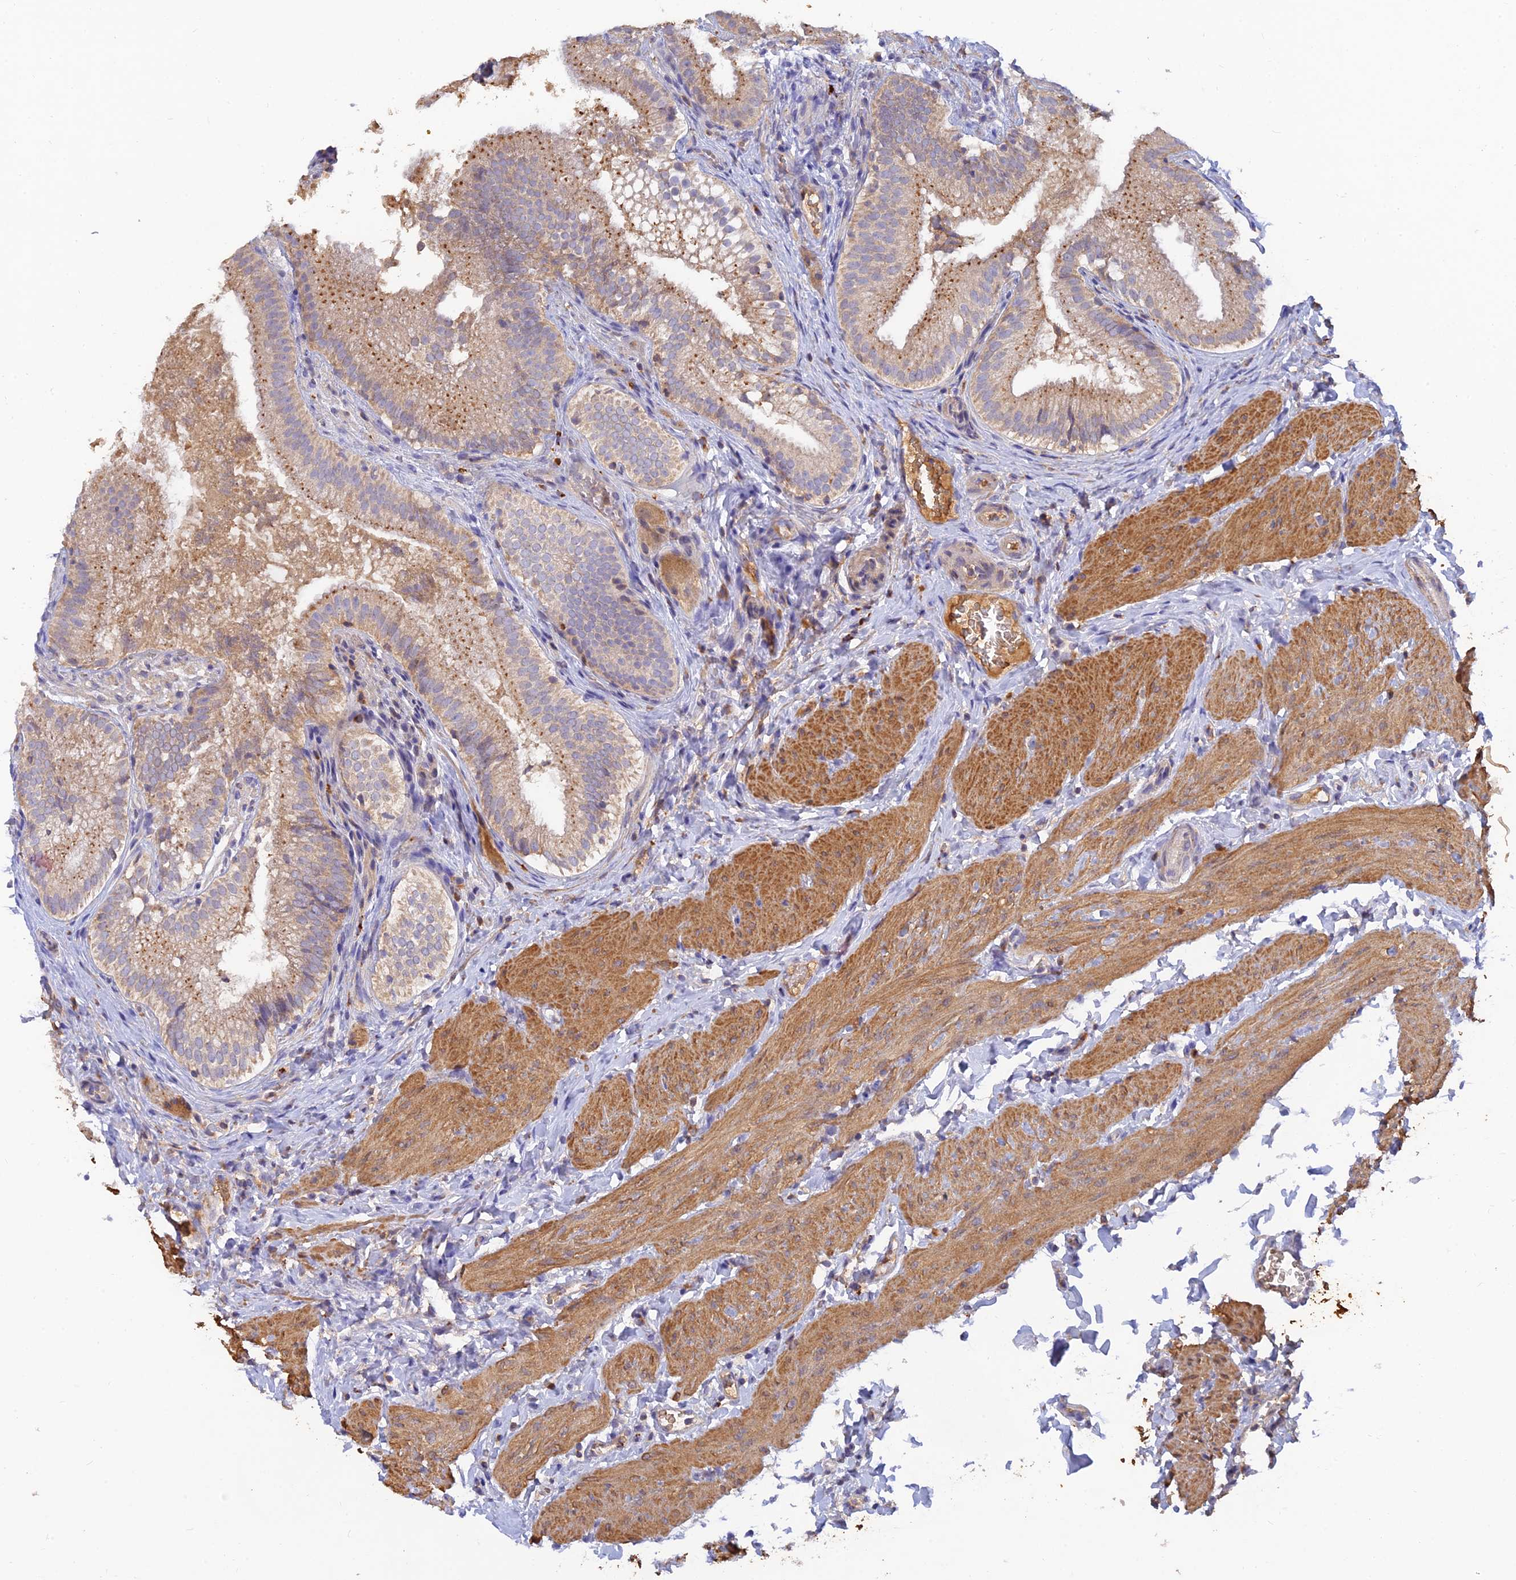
{"staining": {"intensity": "moderate", "quantity": "25%-75%", "location": "cytoplasmic/membranous"}, "tissue": "gallbladder", "cell_type": "Glandular cells", "image_type": "normal", "snomed": [{"axis": "morphology", "description": "Normal tissue, NOS"}, {"axis": "topography", "description": "Gallbladder"}], "caption": "Approximately 25%-75% of glandular cells in normal gallbladder demonstrate moderate cytoplasmic/membranous protein staining as visualized by brown immunohistochemical staining.", "gene": "ACSM5", "patient": {"sex": "female", "age": 30}}